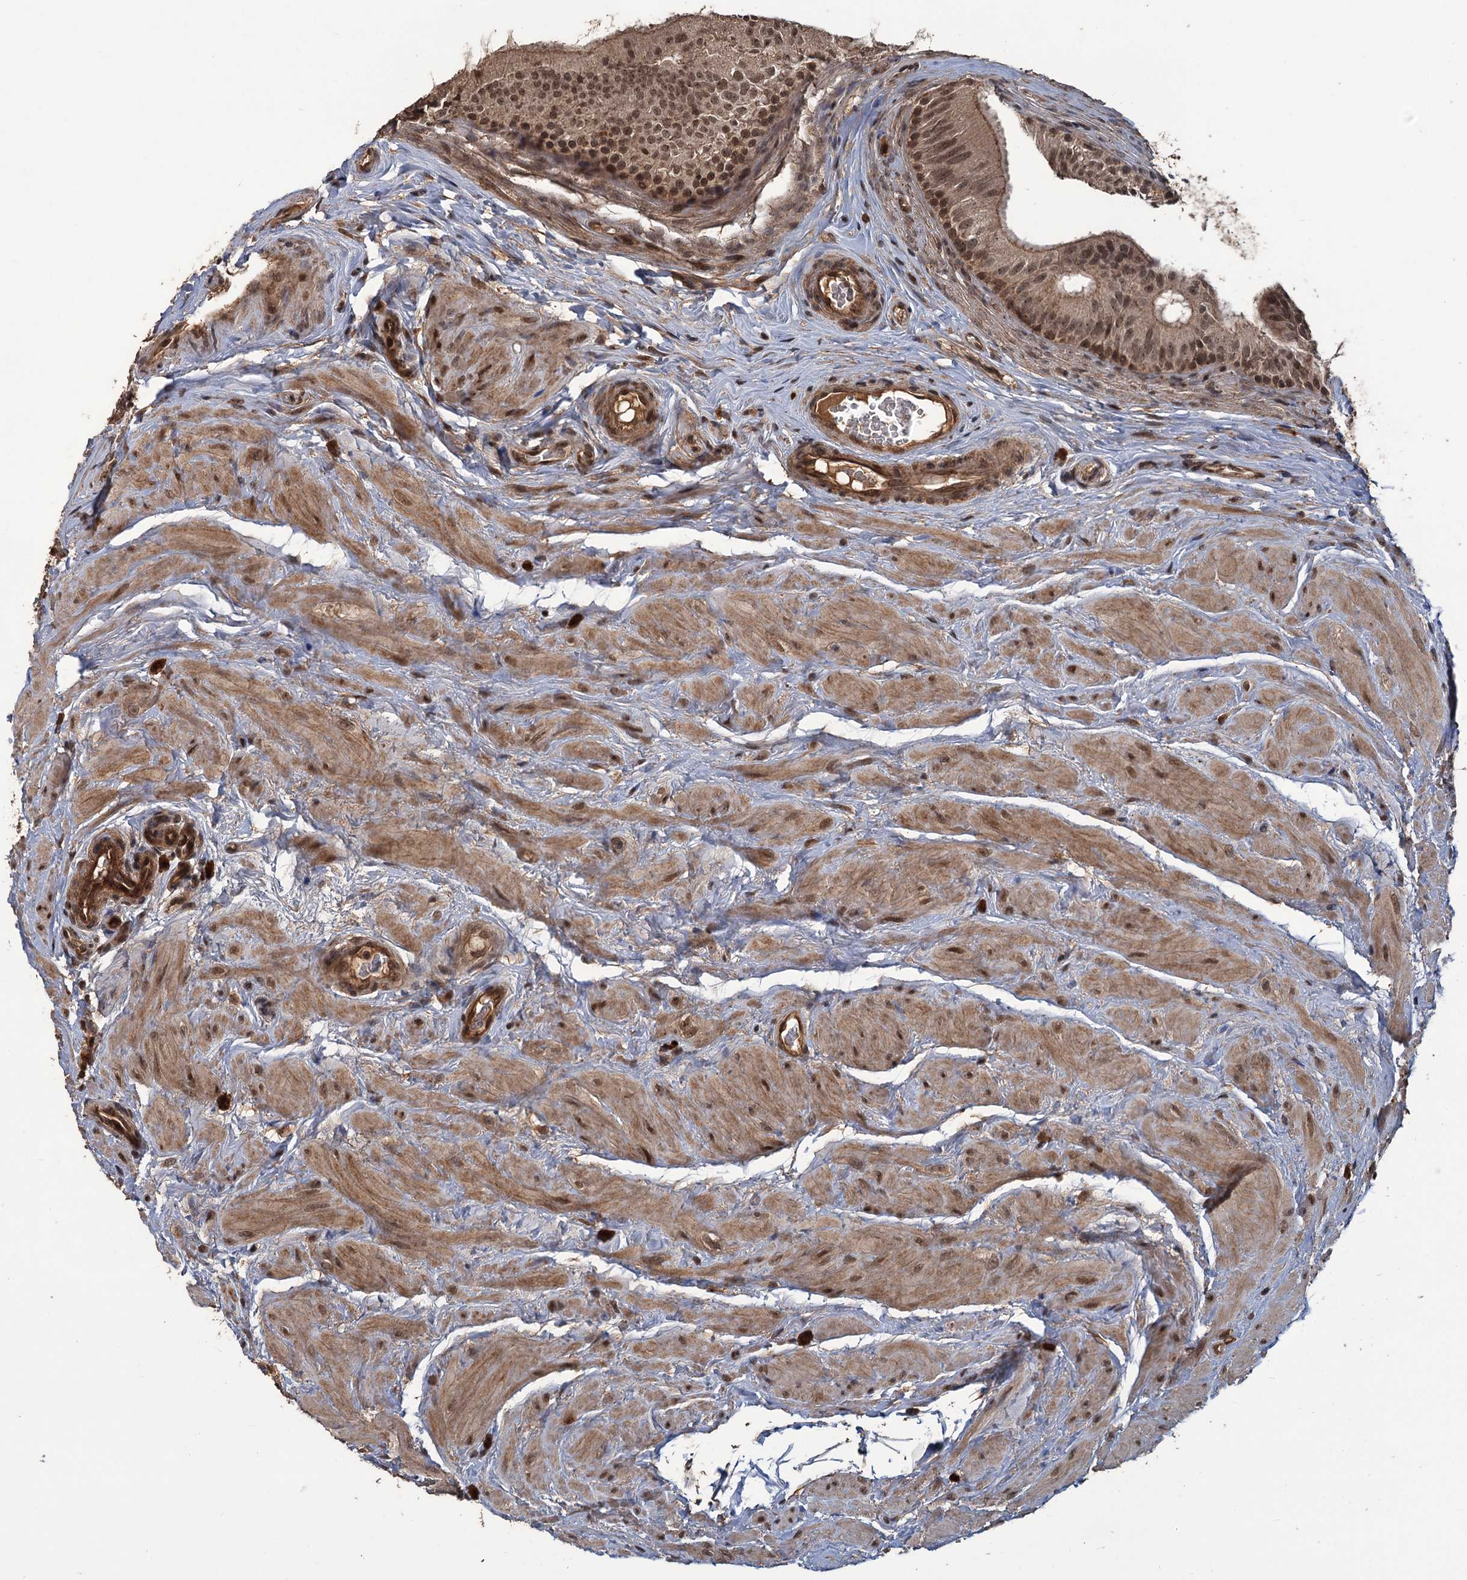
{"staining": {"intensity": "moderate", "quantity": ">75%", "location": "cytoplasmic/membranous,nuclear"}, "tissue": "epididymis", "cell_type": "Glandular cells", "image_type": "normal", "snomed": [{"axis": "morphology", "description": "Normal tissue, NOS"}, {"axis": "topography", "description": "Epididymis"}], "caption": "A histopathology image showing moderate cytoplasmic/membranous,nuclear positivity in approximately >75% of glandular cells in unremarkable epididymis, as visualized by brown immunohistochemical staining.", "gene": "KANSL2", "patient": {"sex": "male", "age": 46}}